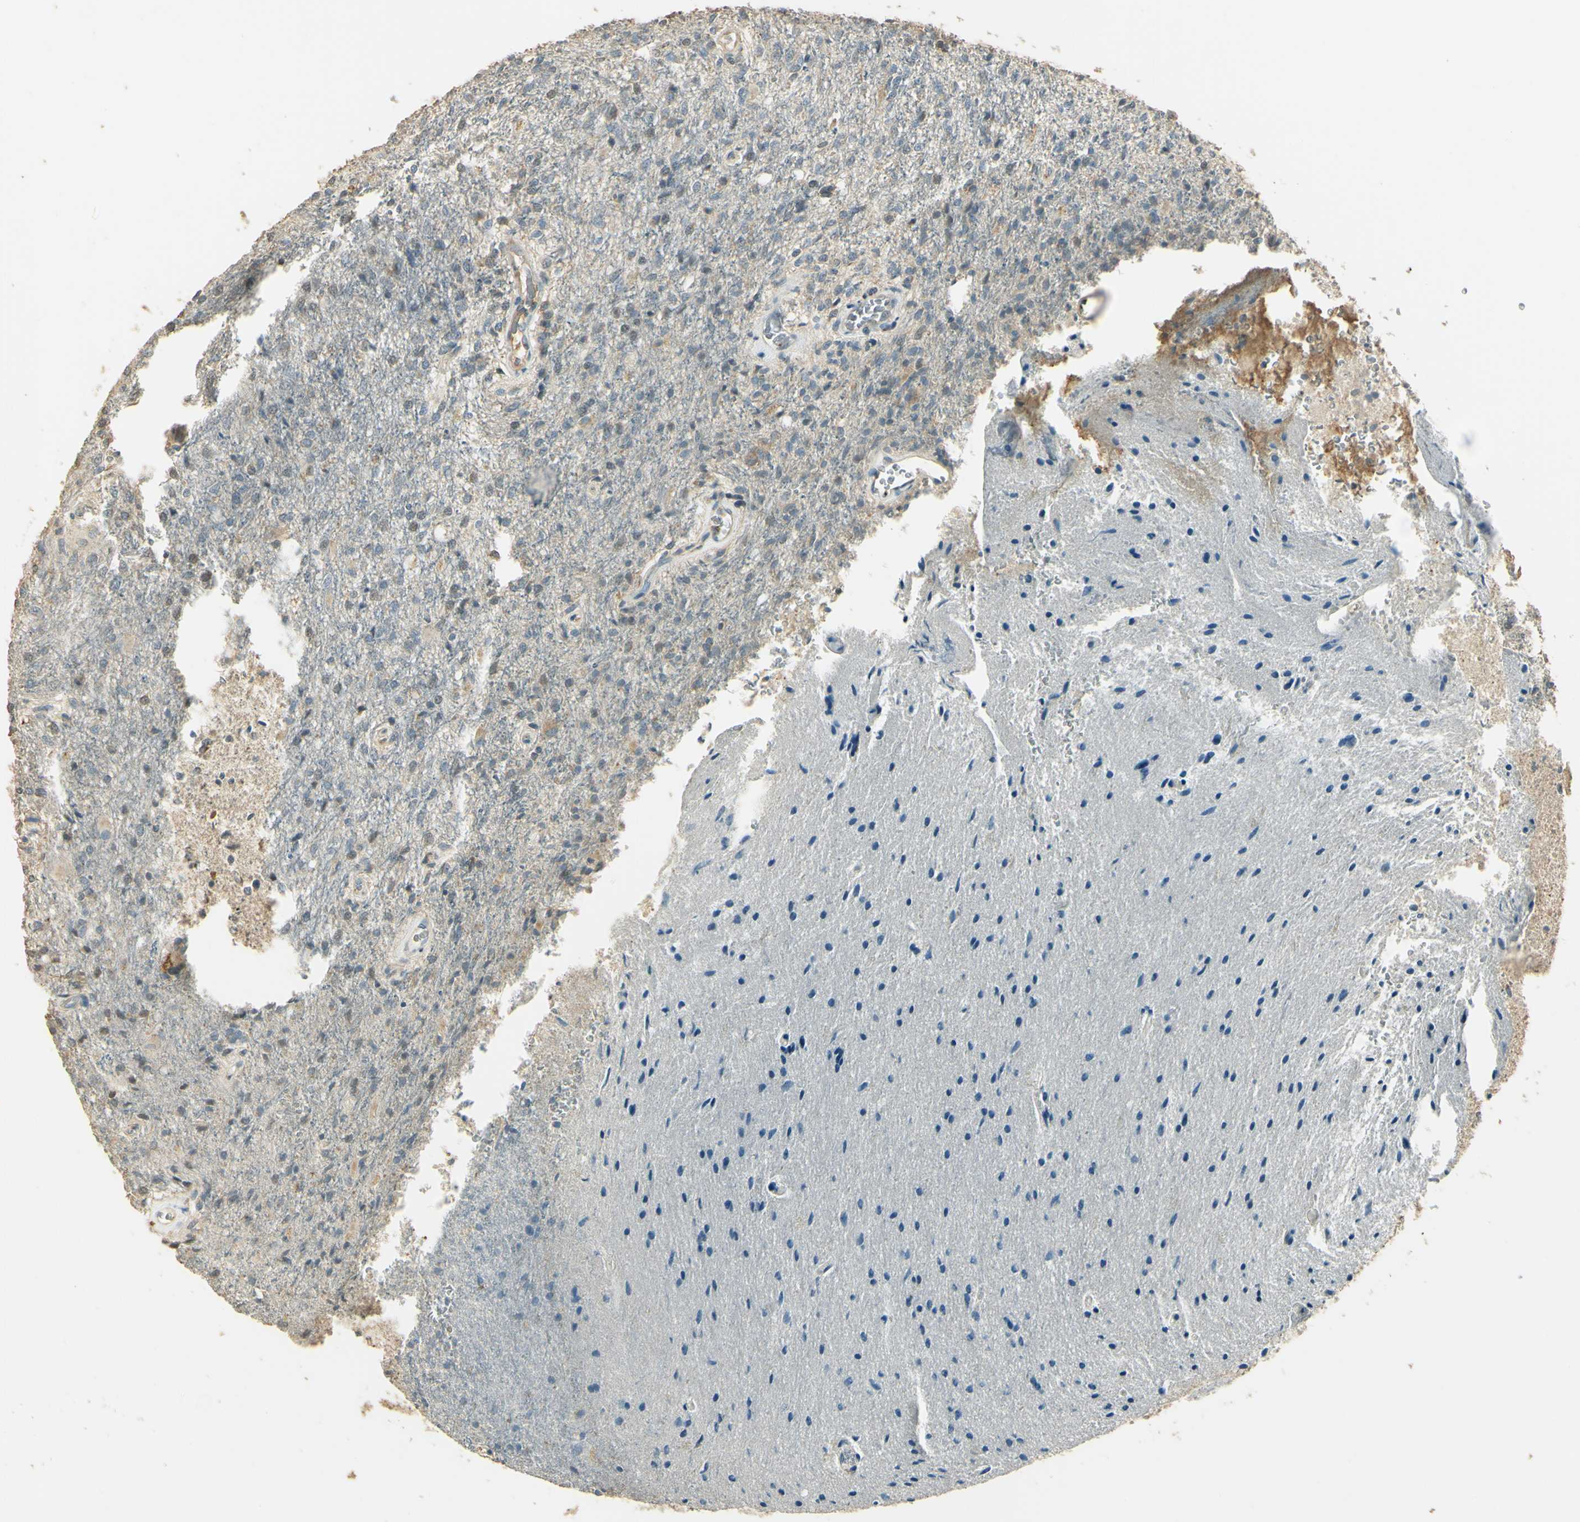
{"staining": {"intensity": "weak", "quantity": "25%-75%", "location": "cytoplasmic/membranous"}, "tissue": "glioma", "cell_type": "Tumor cells", "image_type": "cancer", "snomed": [{"axis": "morphology", "description": "Normal tissue, NOS"}, {"axis": "morphology", "description": "Glioma, malignant, High grade"}, {"axis": "topography", "description": "Cerebral cortex"}], "caption": "Human malignant high-grade glioma stained with a protein marker displays weak staining in tumor cells.", "gene": "UXS1", "patient": {"sex": "male", "age": 77}}